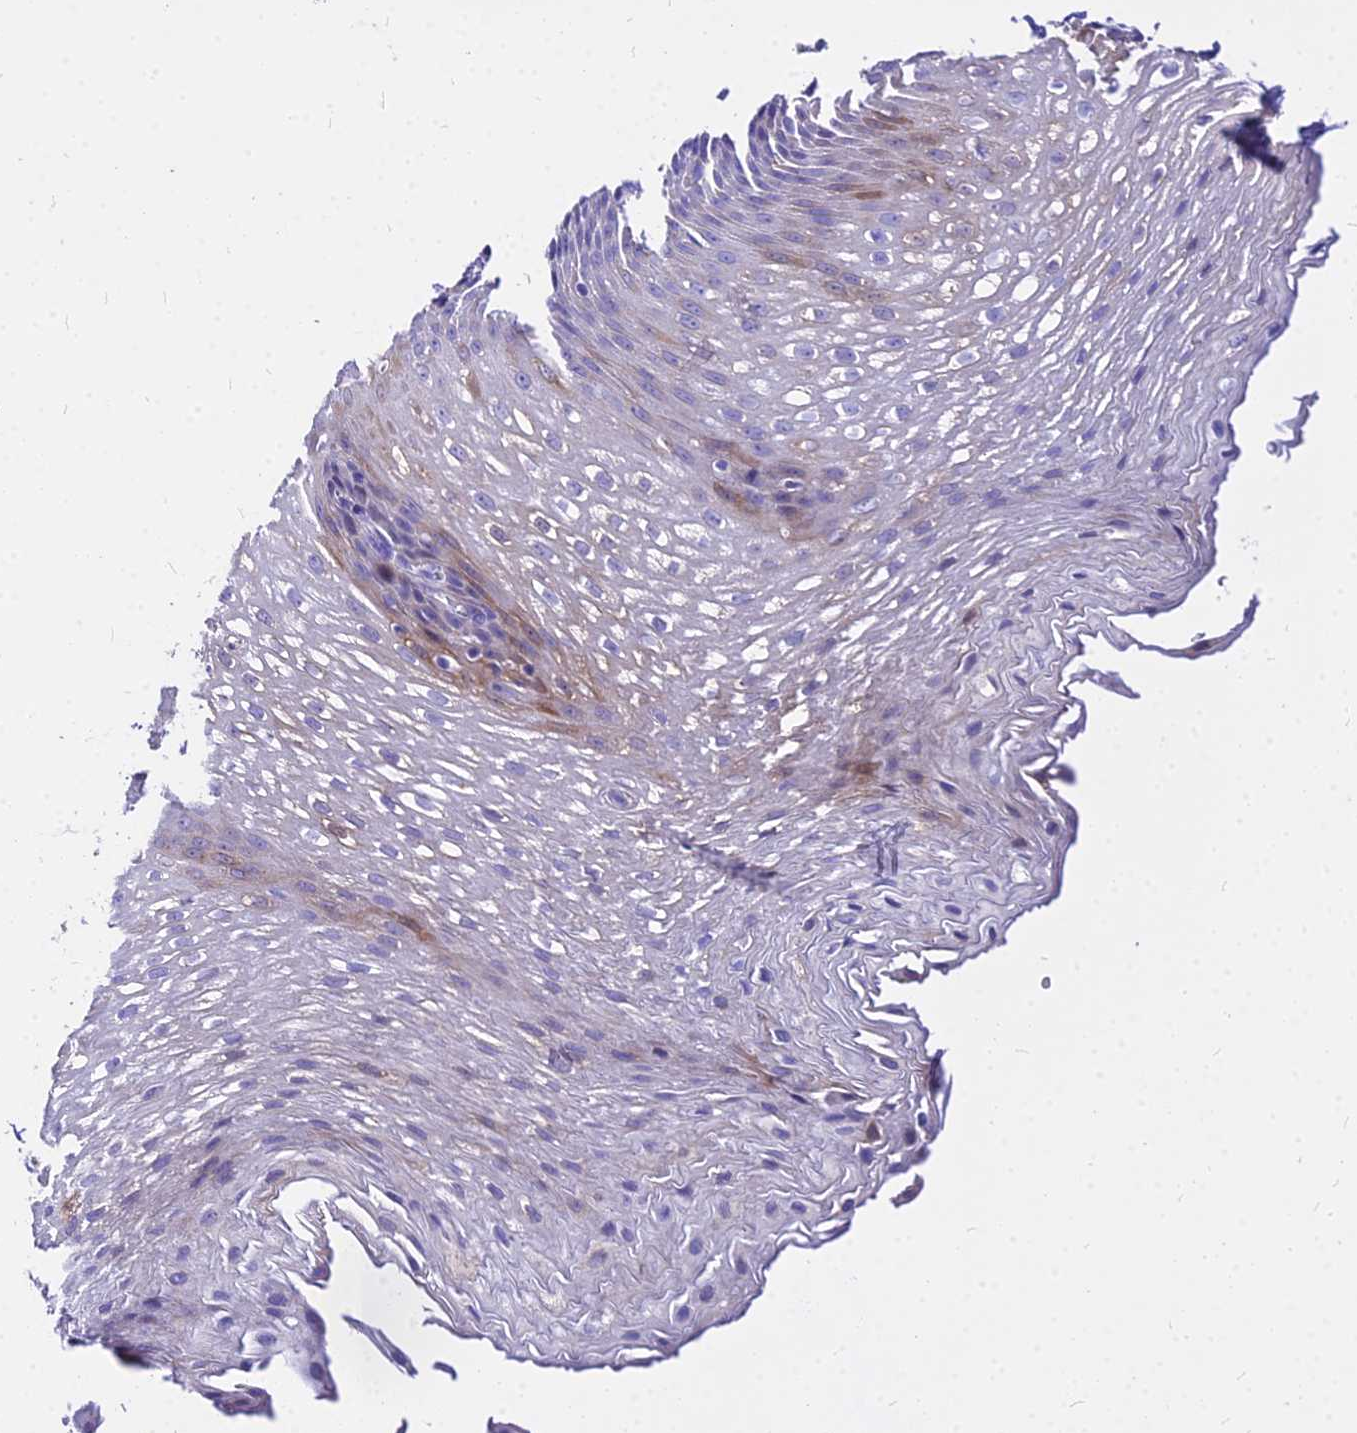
{"staining": {"intensity": "moderate", "quantity": "<25%", "location": "cytoplasmic/membranous"}, "tissue": "esophagus", "cell_type": "Squamous epithelial cells", "image_type": "normal", "snomed": [{"axis": "morphology", "description": "Normal tissue, NOS"}, {"axis": "topography", "description": "Esophagus"}], "caption": "Approximately <25% of squamous epithelial cells in unremarkable esophagus show moderate cytoplasmic/membranous protein expression as visualized by brown immunohistochemical staining.", "gene": "CARD18", "patient": {"sex": "male", "age": 48}}